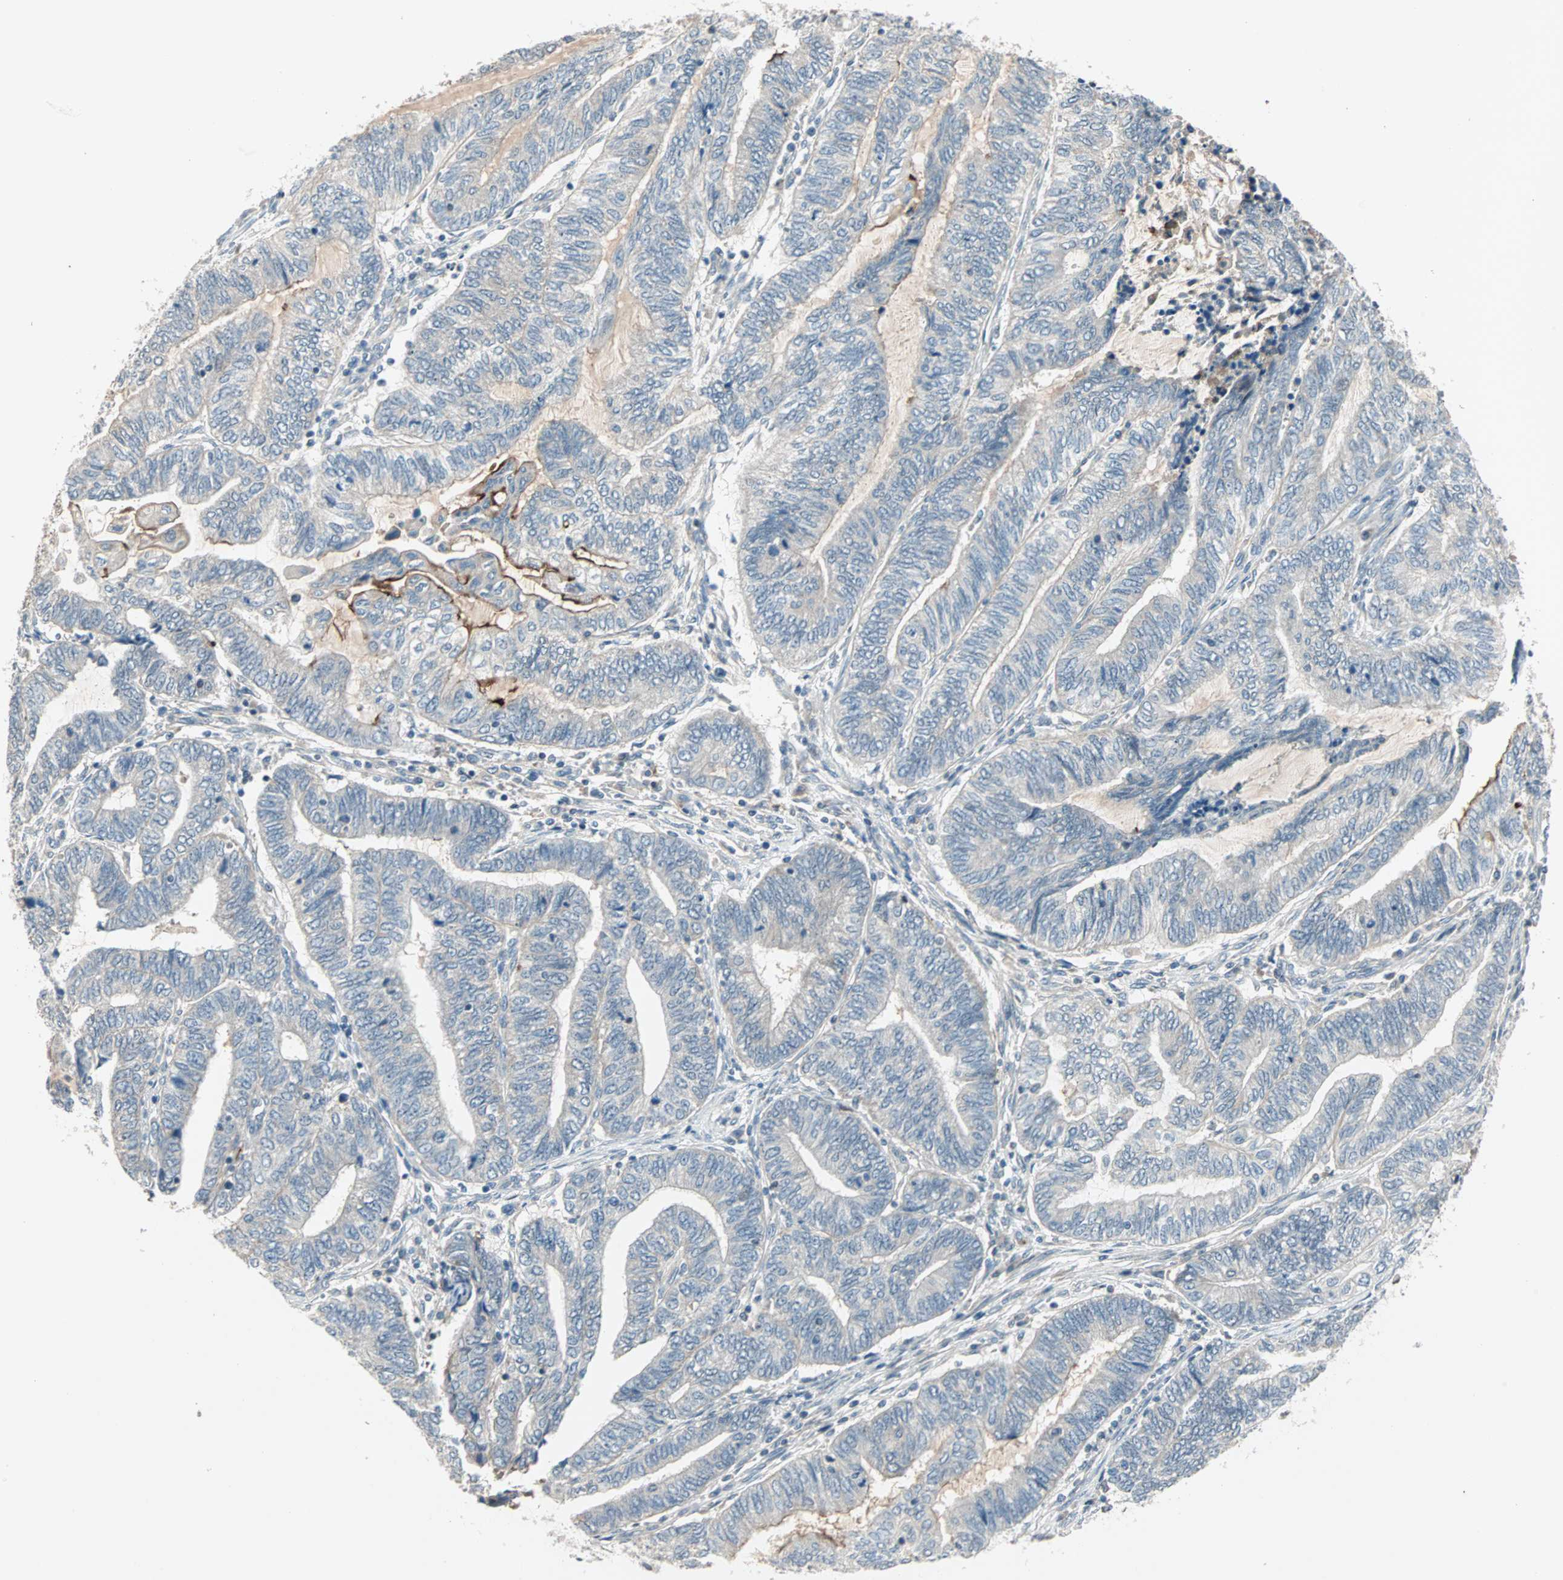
{"staining": {"intensity": "moderate", "quantity": "<25%", "location": "cytoplasmic/membranous"}, "tissue": "endometrial cancer", "cell_type": "Tumor cells", "image_type": "cancer", "snomed": [{"axis": "morphology", "description": "Adenocarcinoma, NOS"}, {"axis": "topography", "description": "Uterus"}, {"axis": "topography", "description": "Endometrium"}], "caption": "Immunohistochemistry image of neoplastic tissue: human endometrial cancer stained using immunohistochemistry displays low levels of moderate protein expression localized specifically in the cytoplasmic/membranous of tumor cells, appearing as a cytoplasmic/membranous brown color.", "gene": "PROS1", "patient": {"sex": "female", "age": 70}}